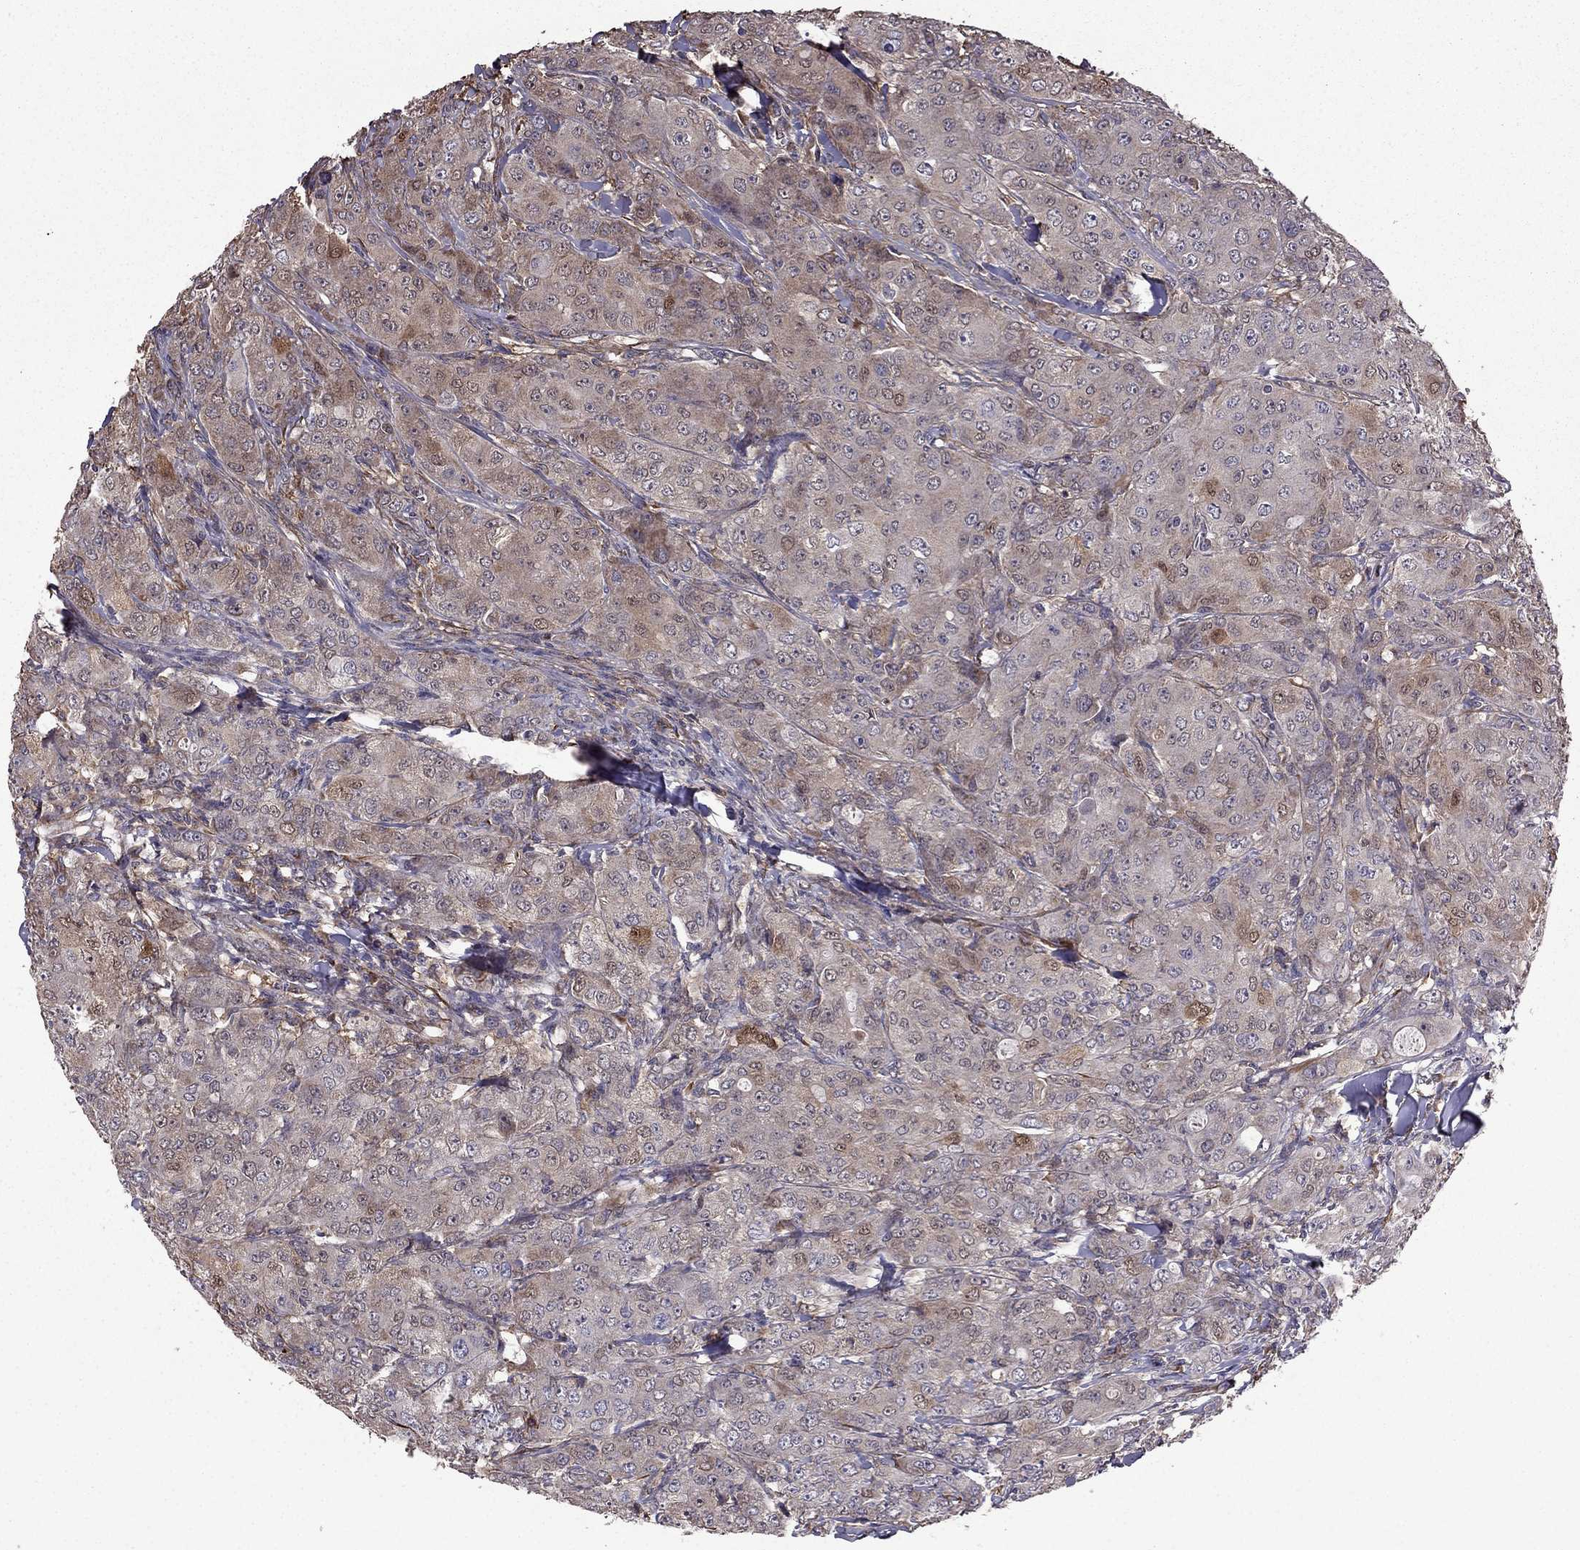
{"staining": {"intensity": "weak", "quantity": "25%-75%", "location": "cytoplasmic/membranous"}, "tissue": "breast cancer", "cell_type": "Tumor cells", "image_type": "cancer", "snomed": [{"axis": "morphology", "description": "Duct carcinoma"}, {"axis": "topography", "description": "Breast"}], "caption": "Immunohistochemical staining of human breast cancer (invasive ductal carcinoma) exhibits low levels of weak cytoplasmic/membranous expression in about 25%-75% of tumor cells.", "gene": "IKBIP", "patient": {"sex": "female", "age": 43}}